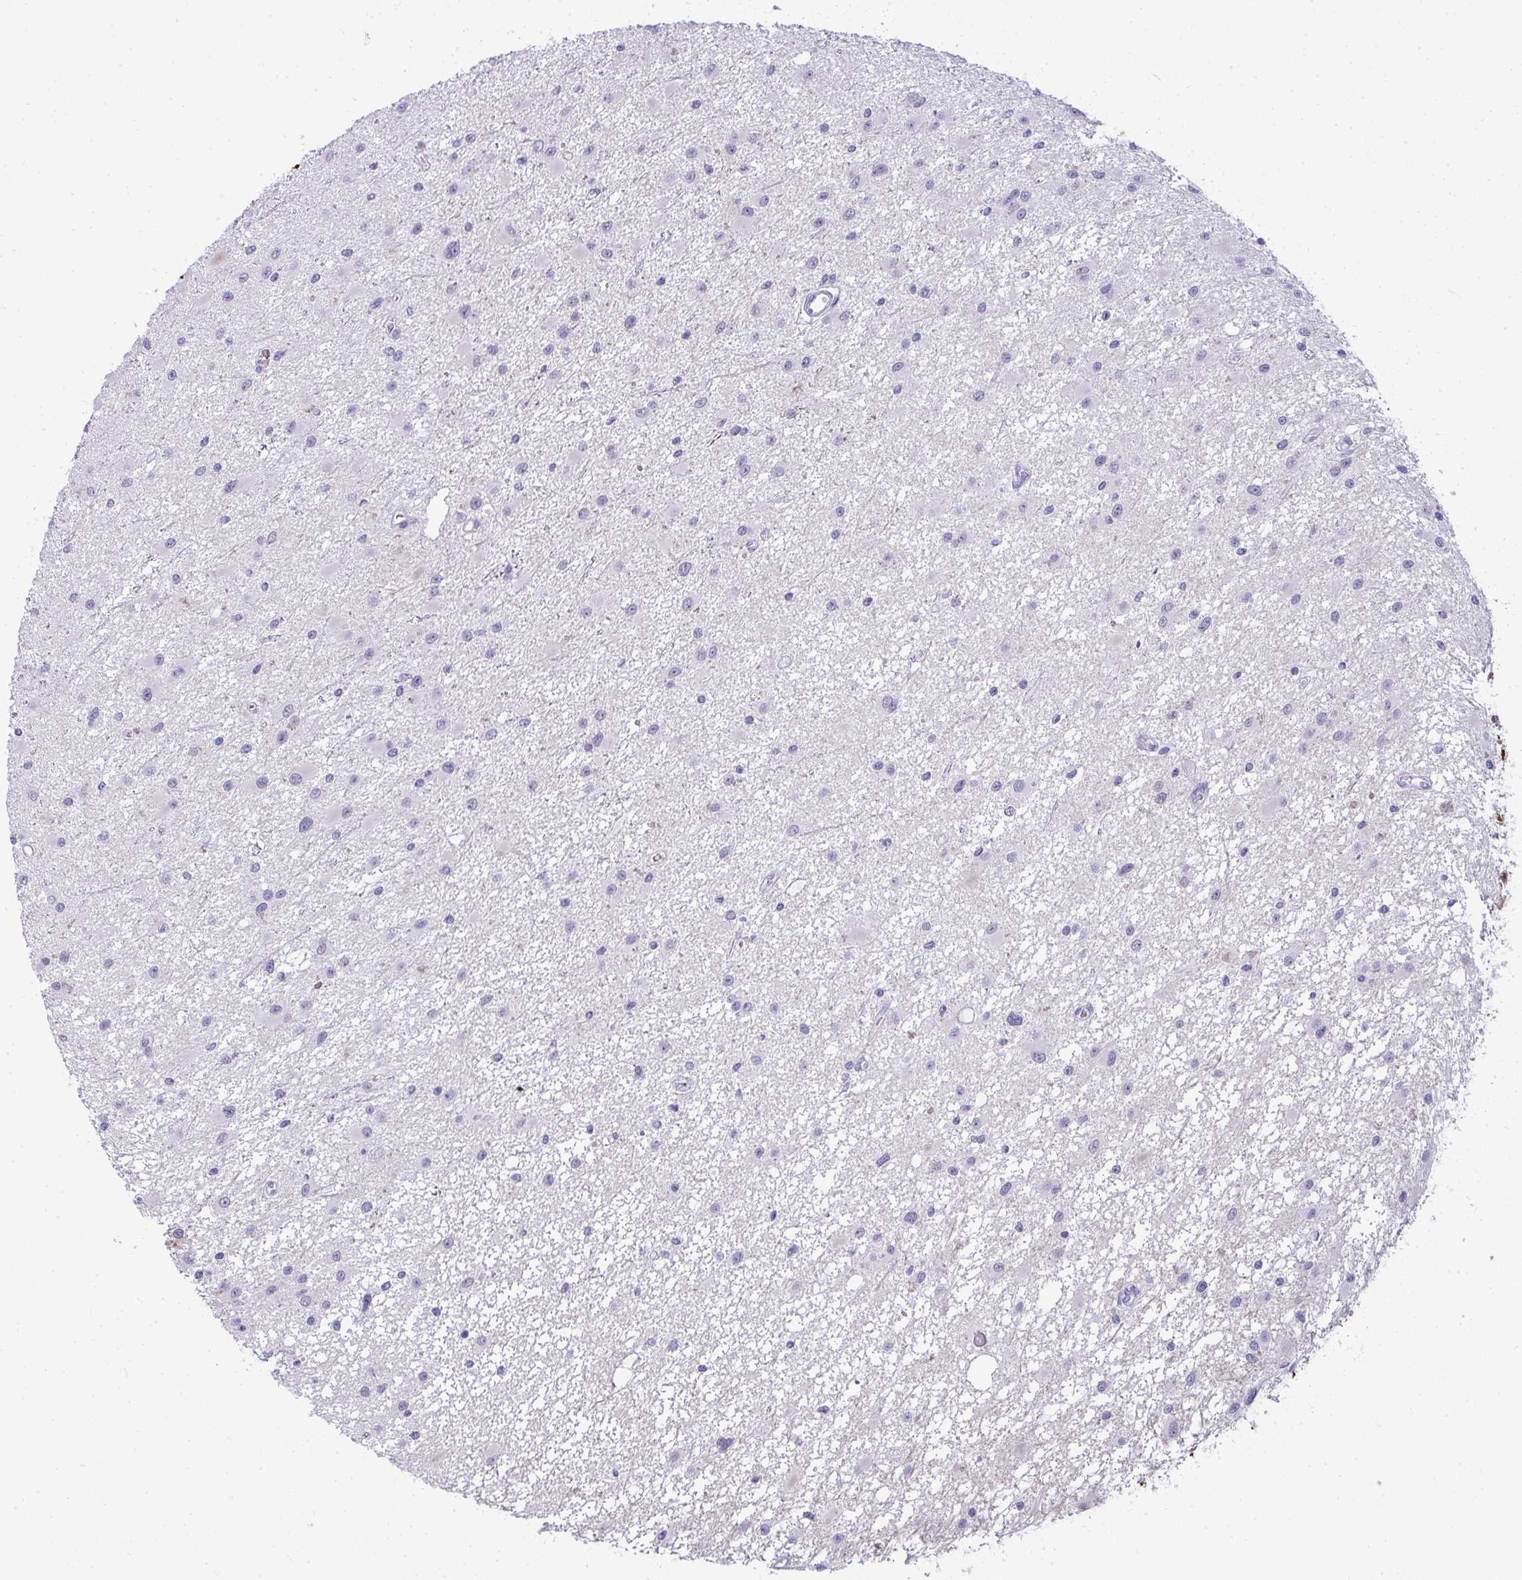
{"staining": {"intensity": "negative", "quantity": "none", "location": "none"}, "tissue": "glioma", "cell_type": "Tumor cells", "image_type": "cancer", "snomed": [{"axis": "morphology", "description": "Glioma, malignant, High grade"}, {"axis": "topography", "description": "Brain"}], "caption": "Tumor cells show no significant expression in glioma.", "gene": "PLA2G1B", "patient": {"sex": "male", "age": 54}}